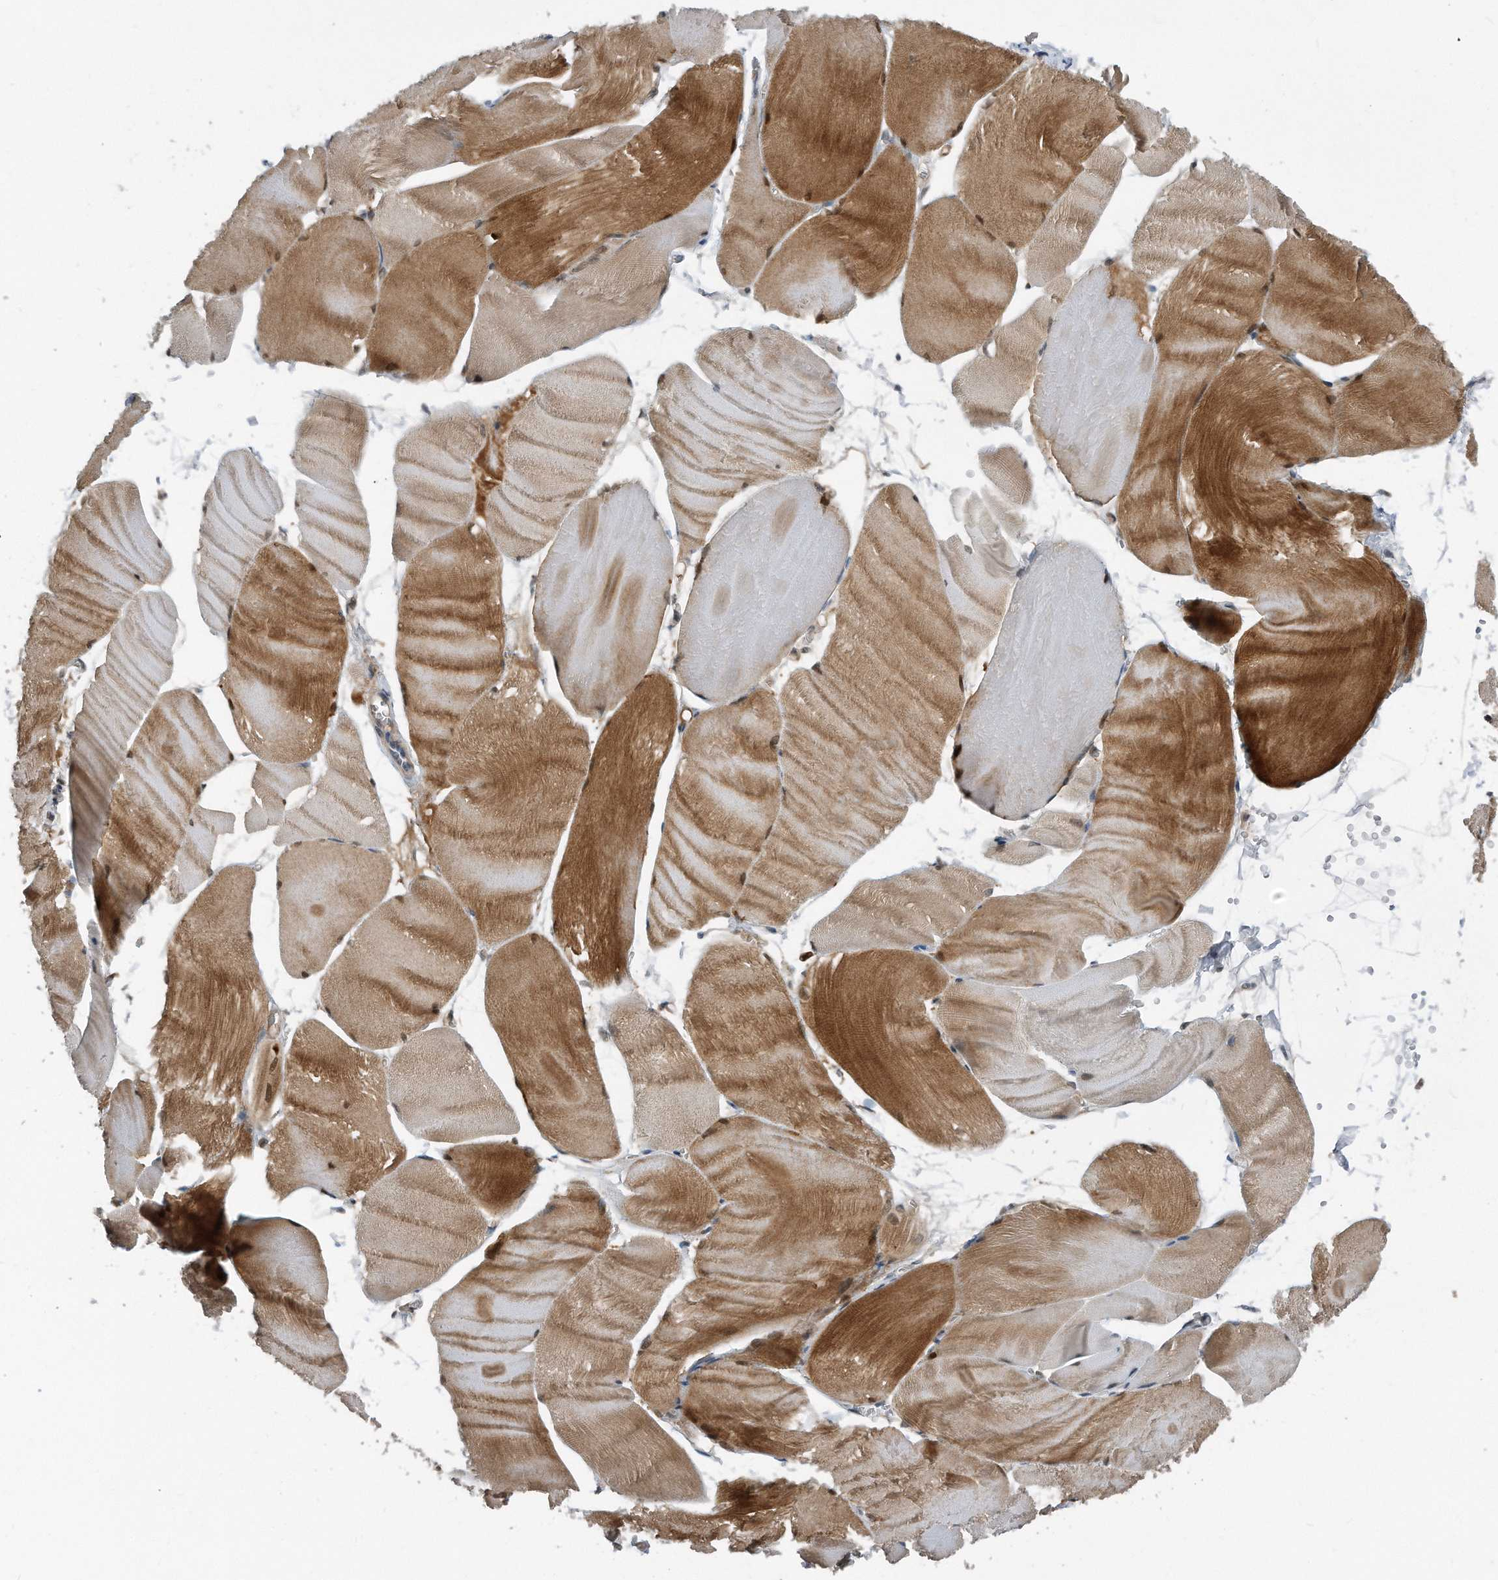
{"staining": {"intensity": "strong", "quantity": ">75%", "location": "cytoplasmic/membranous,nuclear"}, "tissue": "skeletal muscle", "cell_type": "Myocytes", "image_type": "normal", "snomed": [{"axis": "morphology", "description": "Normal tissue, NOS"}, {"axis": "morphology", "description": "Basal cell carcinoma"}, {"axis": "topography", "description": "Skeletal muscle"}], "caption": "High-power microscopy captured an immunohistochemistry (IHC) micrograph of unremarkable skeletal muscle, revealing strong cytoplasmic/membranous,nuclear positivity in approximately >75% of myocytes.", "gene": "MAP2K6", "patient": {"sex": "female", "age": 64}}